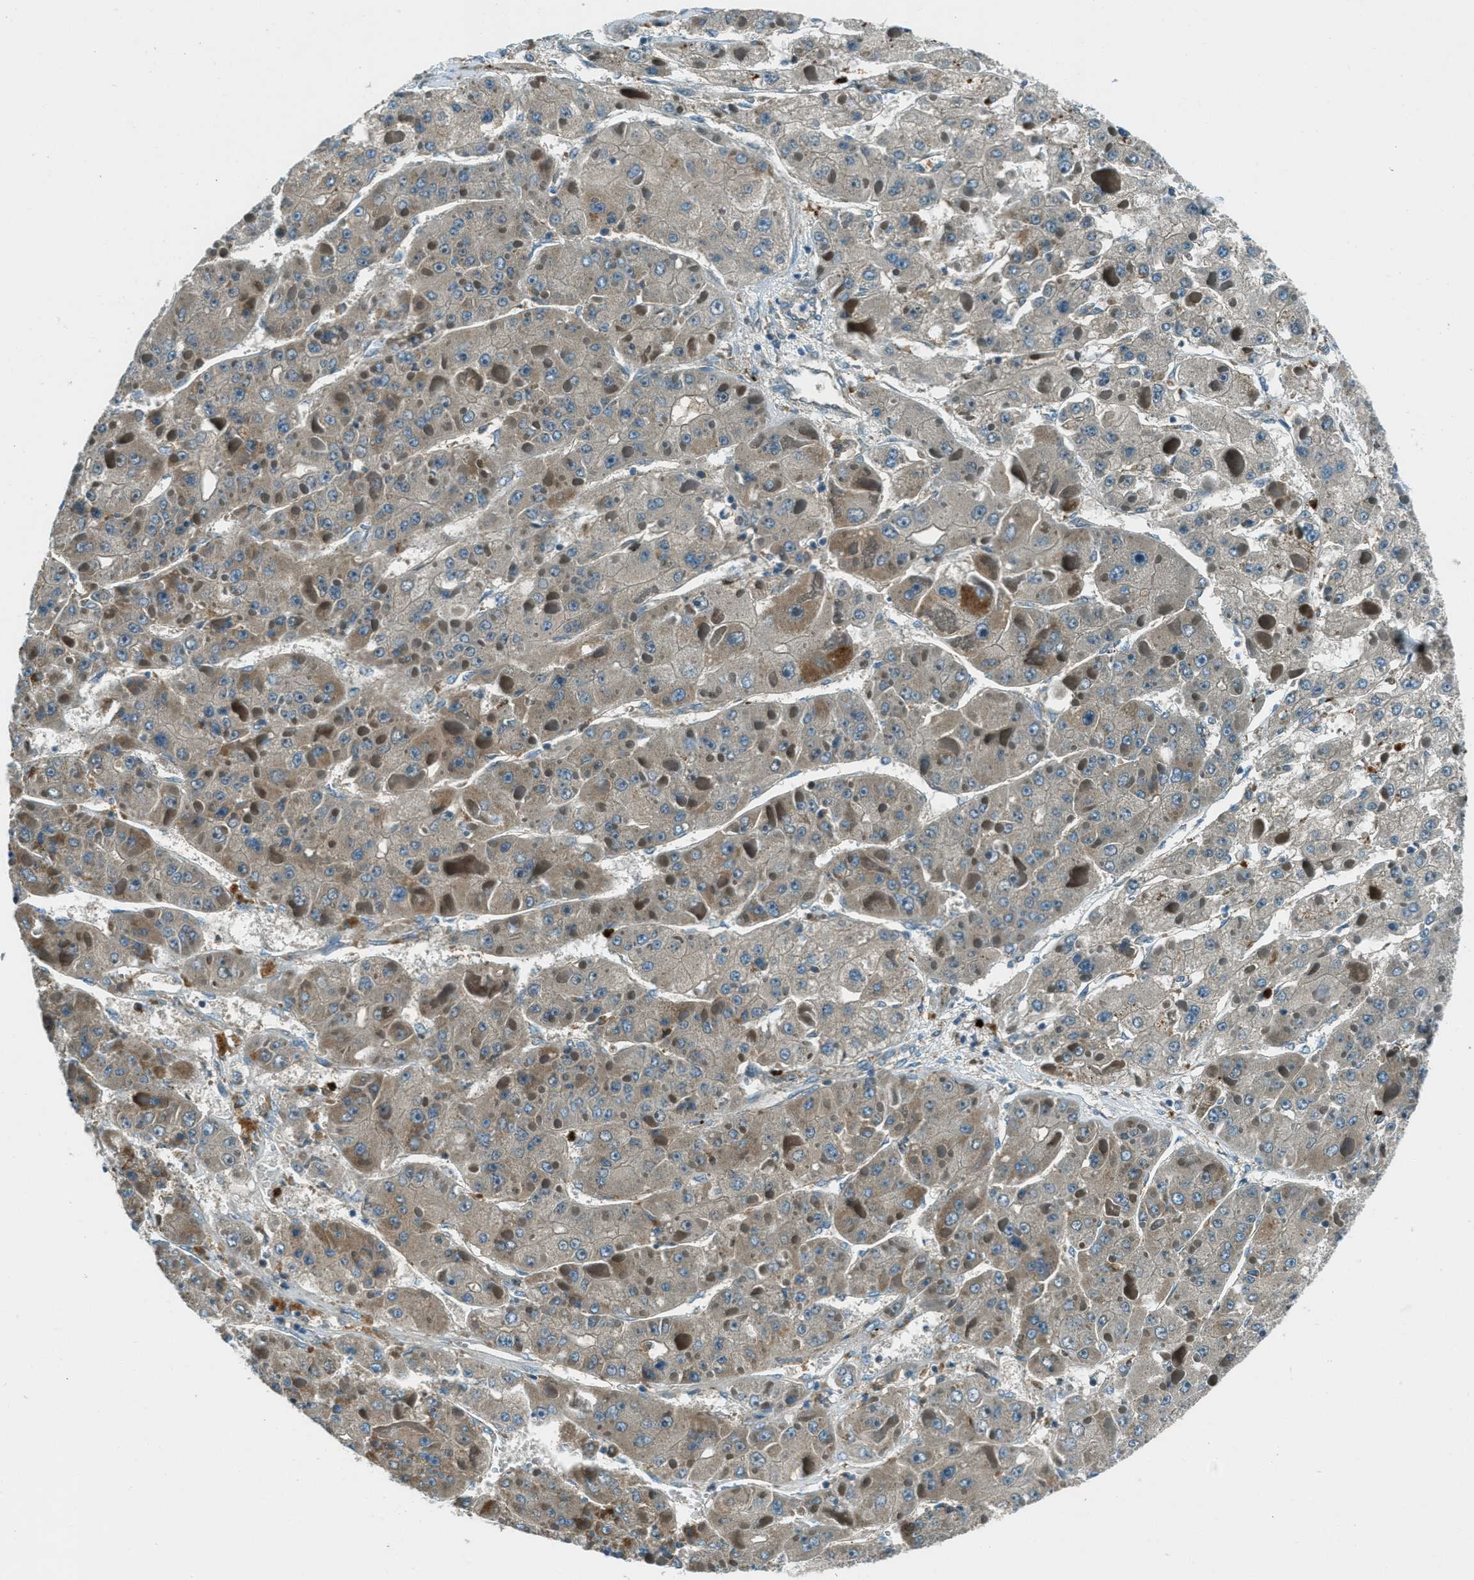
{"staining": {"intensity": "weak", "quantity": ">75%", "location": "cytoplasmic/membranous"}, "tissue": "liver cancer", "cell_type": "Tumor cells", "image_type": "cancer", "snomed": [{"axis": "morphology", "description": "Carcinoma, Hepatocellular, NOS"}, {"axis": "topography", "description": "Liver"}], "caption": "About >75% of tumor cells in hepatocellular carcinoma (liver) demonstrate weak cytoplasmic/membranous protein positivity as visualized by brown immunohistochemical staining.", "gene": "FAR1", "patient": {"sex": "female", "age": 73}}